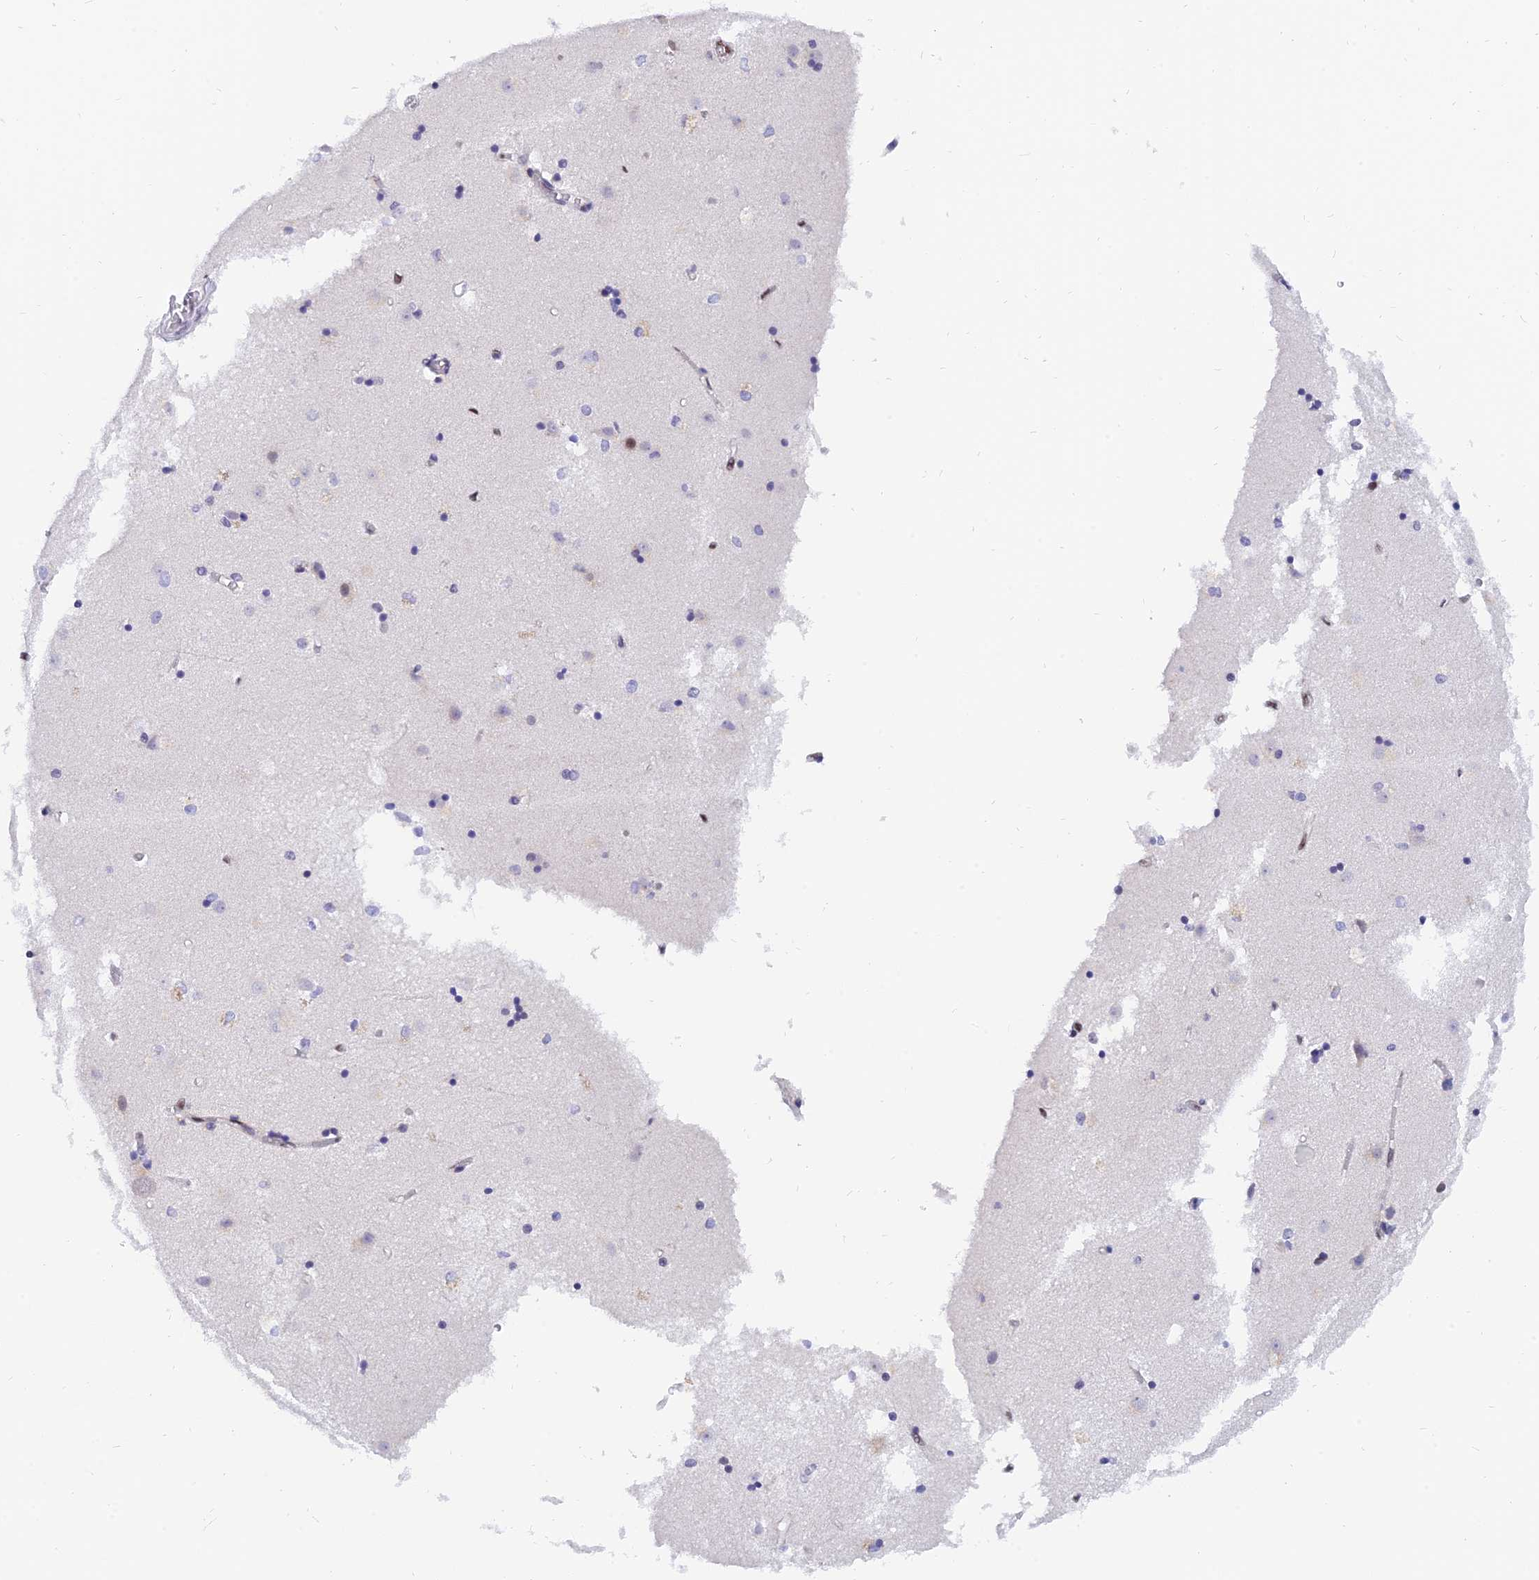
{"staining": {"intensity": "negative", "quantity": "none", "location": "none"}, "tissue": "caudate", "cell_type": "Glial cells", "image_type": "normal", "snomed": [{"axis": "morphology", "description": "Normal tissue, NOS"}, {"axis": "topography", "description": "Lateral ventricle wall"}], "caption": "High magnification brightfield microscopy of benign caudate stained with DAB (brown) and counterstained with hematoxylin (blue): glial cells show no significant positivity.", "gene": "DPY30", "patient": {"sex": "male", "age": 45}}